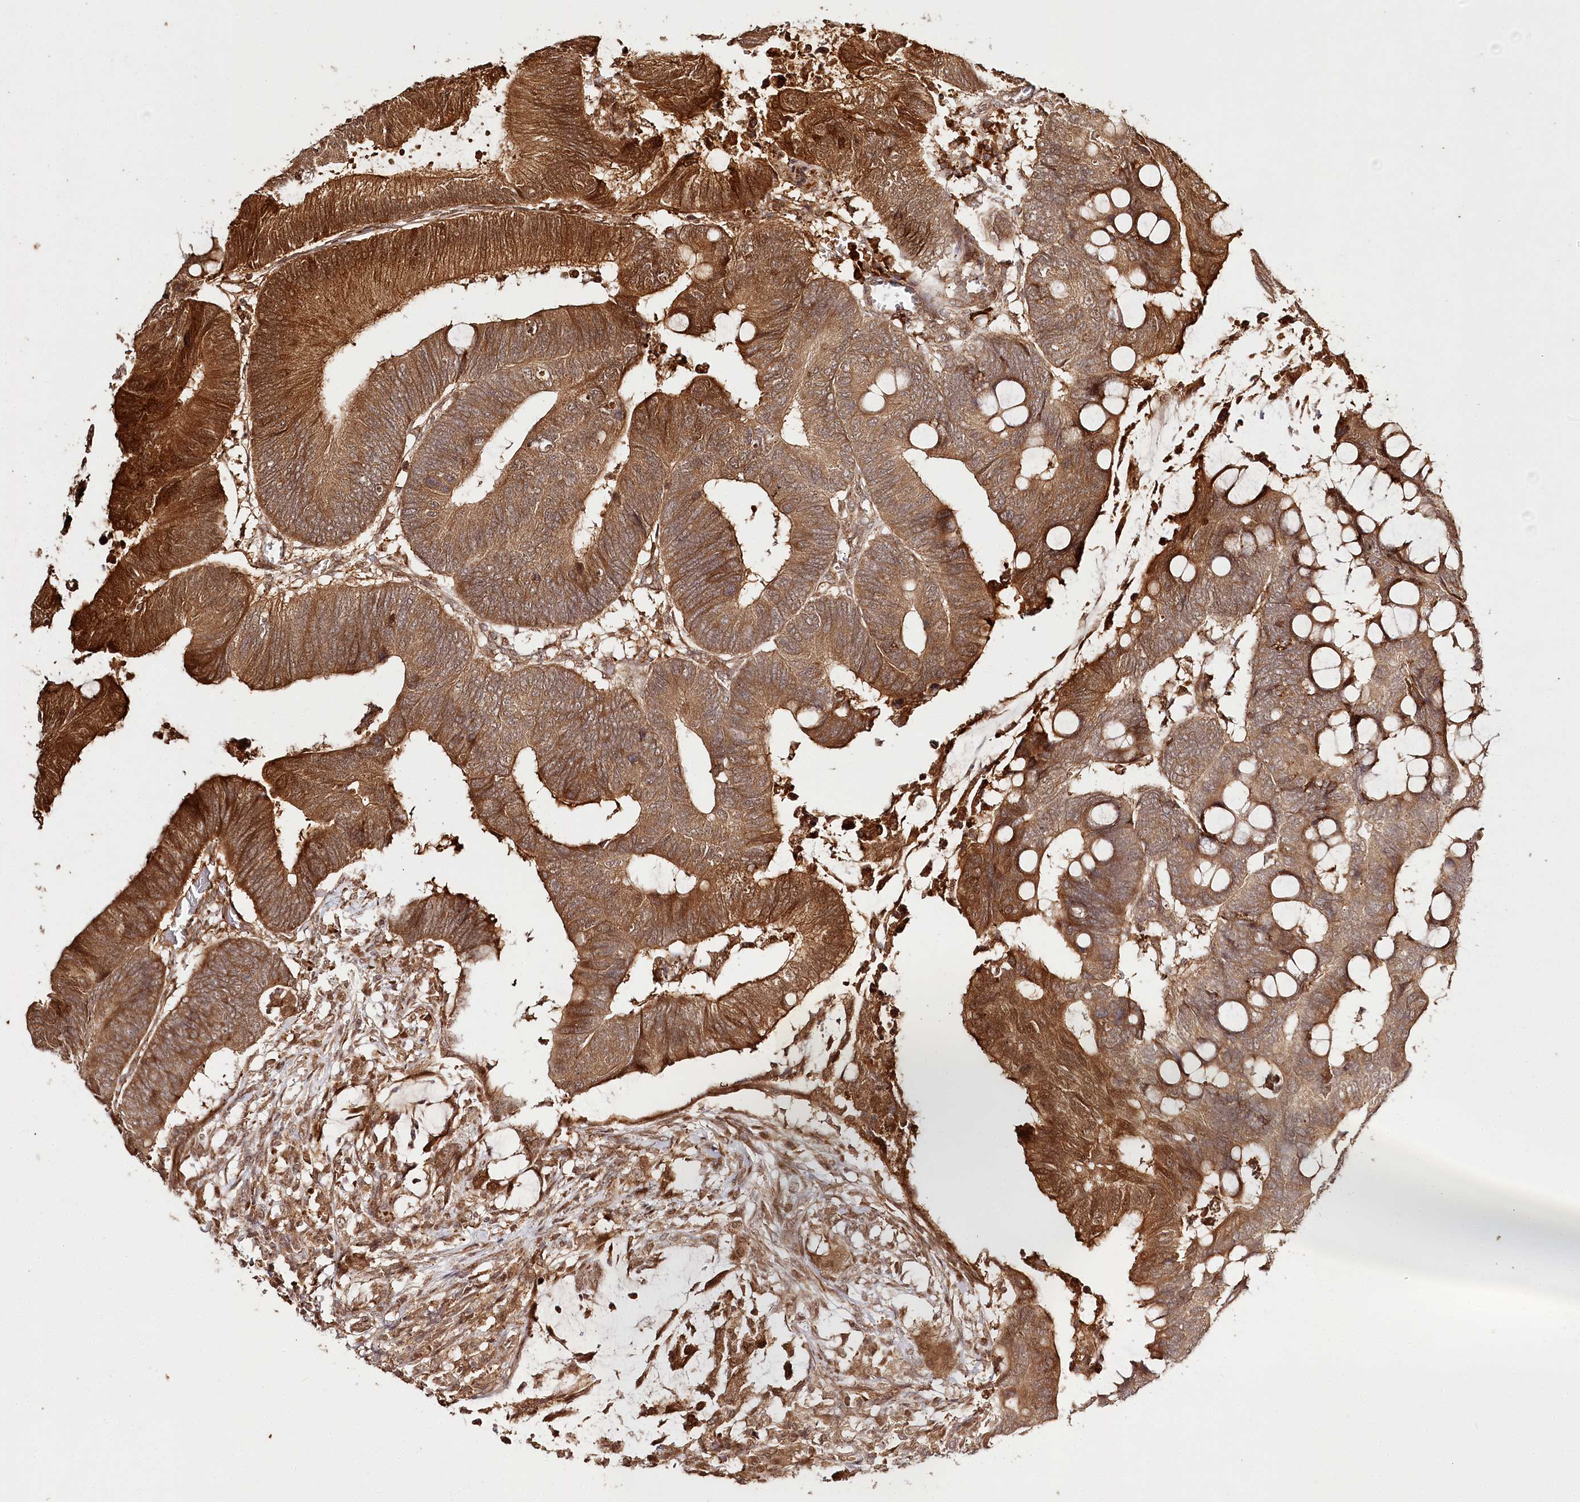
{"staining": {"intensity": "strong", "quantity": ">75%", "location": "cytoplasmic/membranous,nuclear"}, "tissue": "colorectal cancer", "cell_type": "Tumor cells", "image_type": "cancer", "snomed": [{"axis": "morphology", "description": "Normal tissue, NOS"}, {"axis": "morphology", "description": "Adenocarcinoma, NOS"}, {"axis": "topography", "description": "Rectum"}, {"axis": "topography", "description": "Peripheral nerve tissue"}], "caption": "Colorectal cancer (adenocarcinoma) stained with DAB (3,3'-diaminobenzidine) IHC shows high levels of strong cytoplasmic/membranous and nuclear staining in about >75% of tumor cells. (brown staining indicates protein expression, while blue staining denotes nuclei).", "gene": "ULK2", "patient": {"sex": "male", "age": 92}}